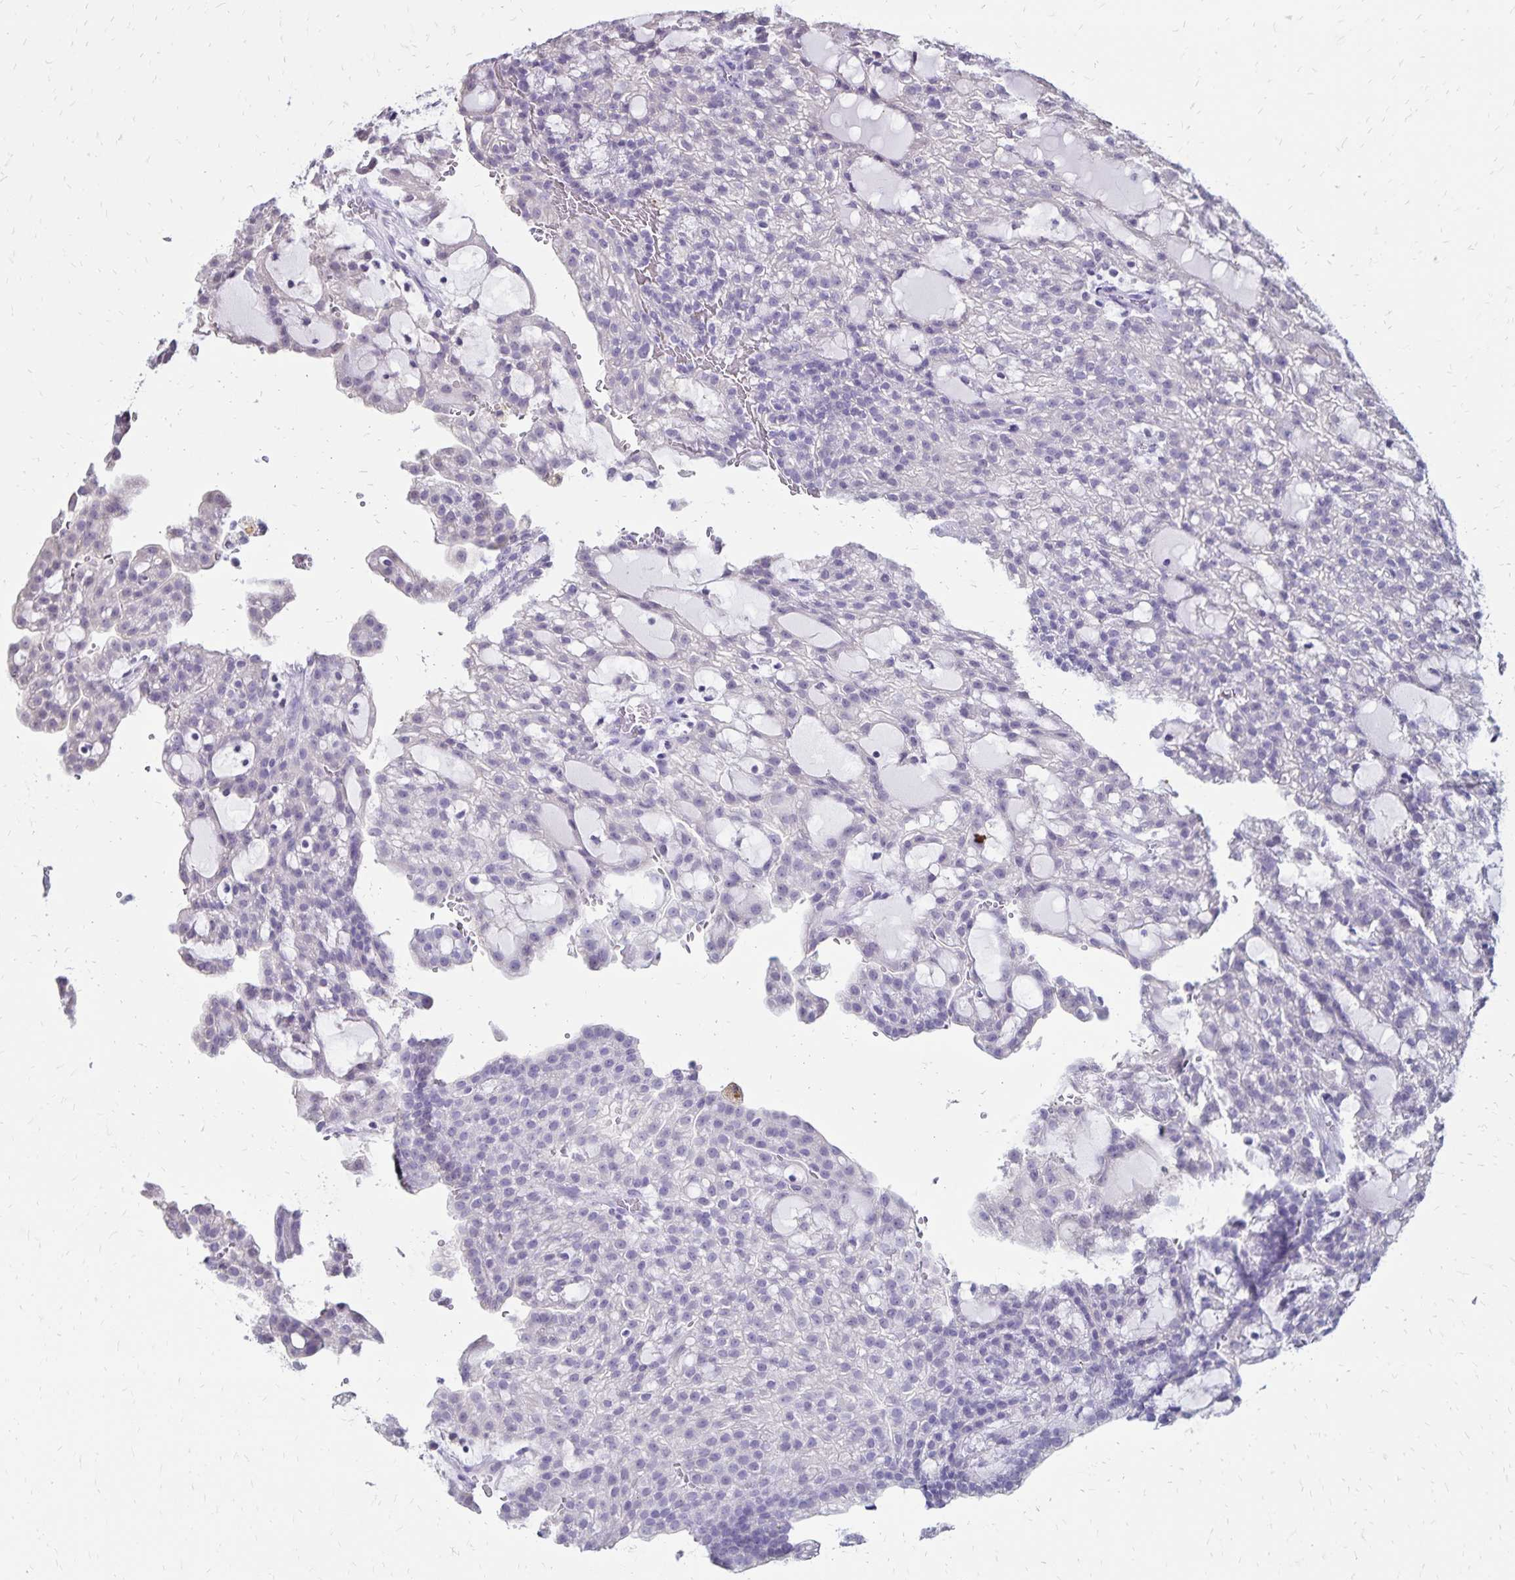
{"staining": {"intensity": "negative", "quantity": "none", "location": "none"}, "tissue": "renal cancer", "cell_type": "Tumor cells", "image_type": "cancer", "snomed": [{"axis": "morphology", "description": "Adenocarcinoma, NOS"}, {"axis": "topography", "description": "Kidney"}], "caption": "Protein analysis of adenocarcinoma (renal) demonstrates no significant expression in tumor cells.", "gene": "SH3GL3", "patient": {"sex": "male", "age": 63}}